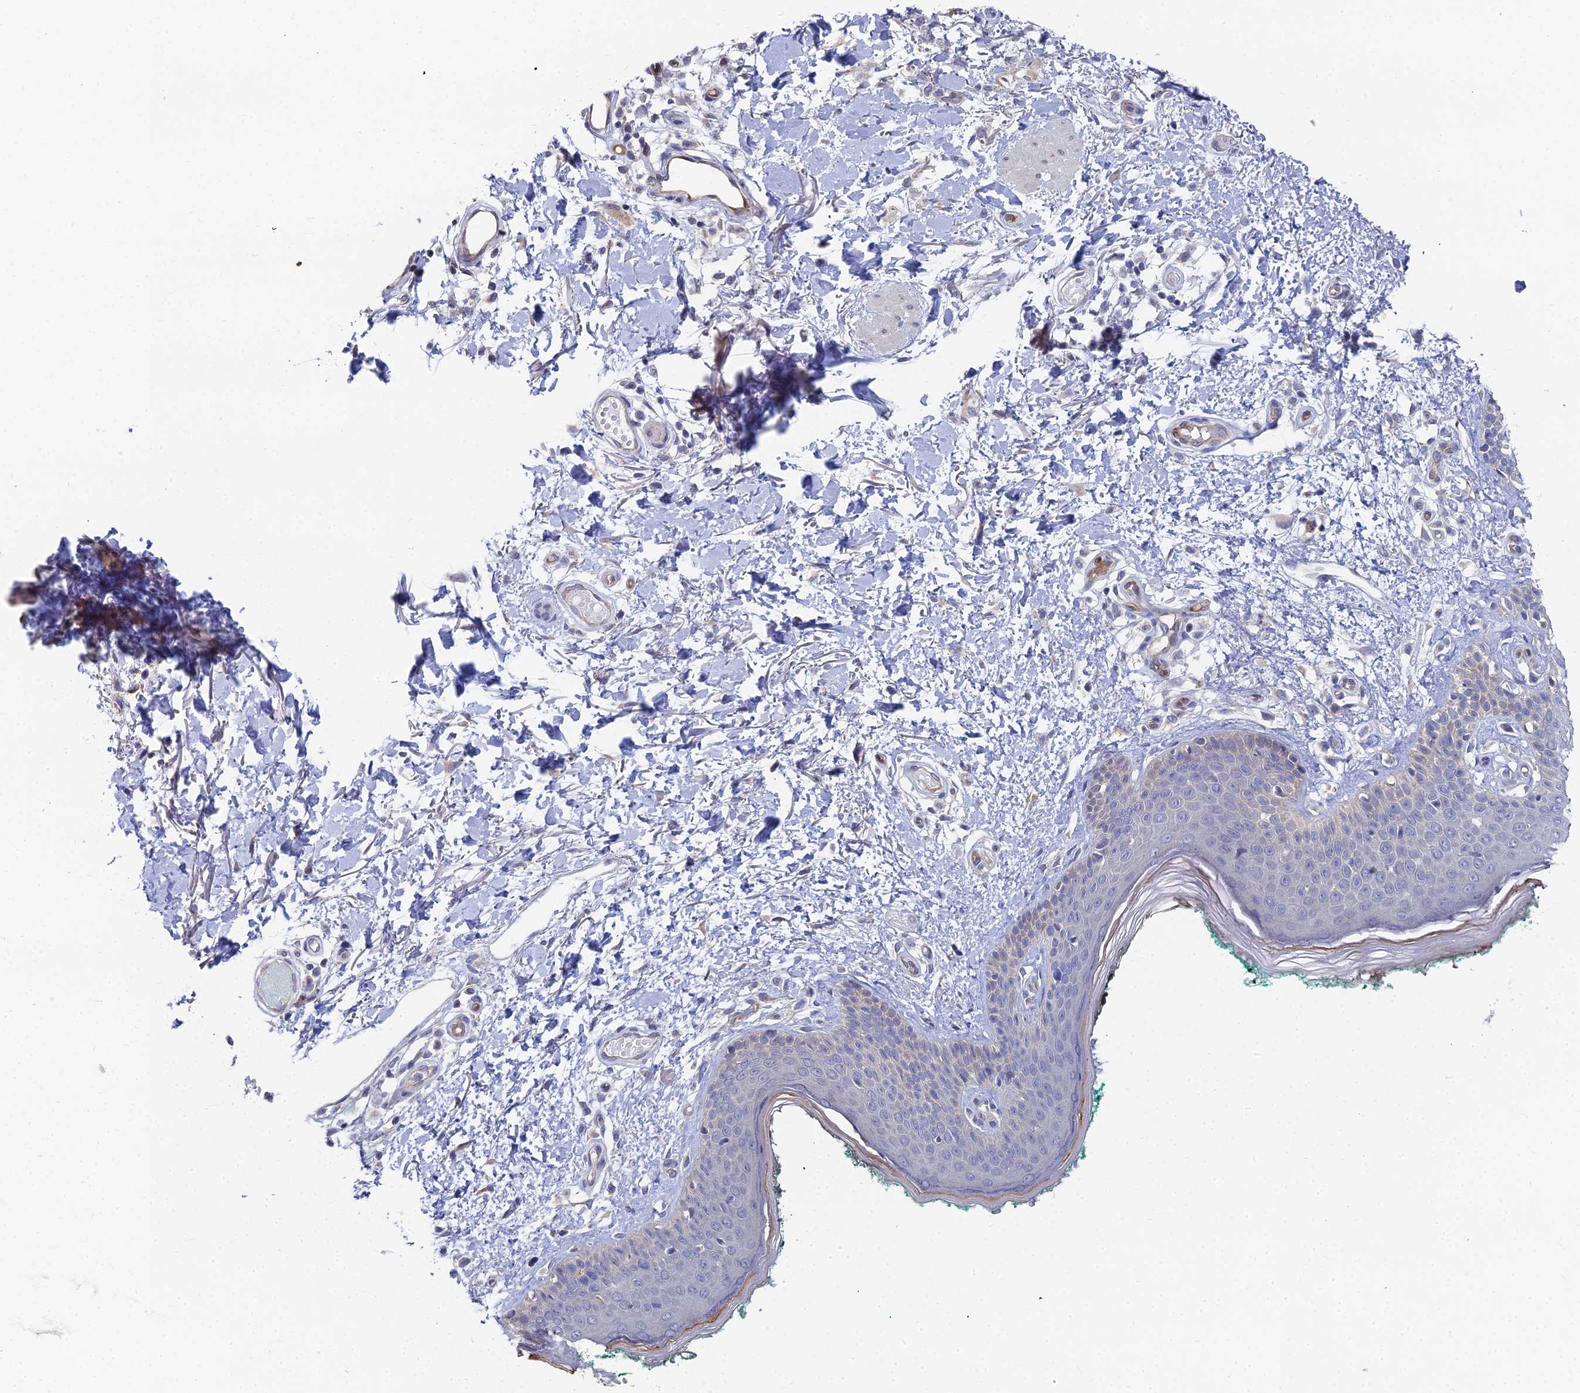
{"staining": {"intensity": "negative", "quantity": "none", "location": "none"}, "tissue": "skin", "cell_type": "Fibroblasts", "image_type": "normal", "snomed": [{"axis": "morphology", "description": "Normal tissue, NOS"}, {"axis": "morphology", "description": "Malignant melanoma, NOS"}, {"axis": "topography", "description": "Skin"}], "caption": "Normal skin was stained to show a protein in brown. There is no significant expression in fibroblasts. The staining is performed using DAB (3,3'-diaminobenzidine) brown chromogen with nuclei counter-stained in using hematoxylin.", "gene": "RDX", "patient": {"sex": "male", "age": 62}}